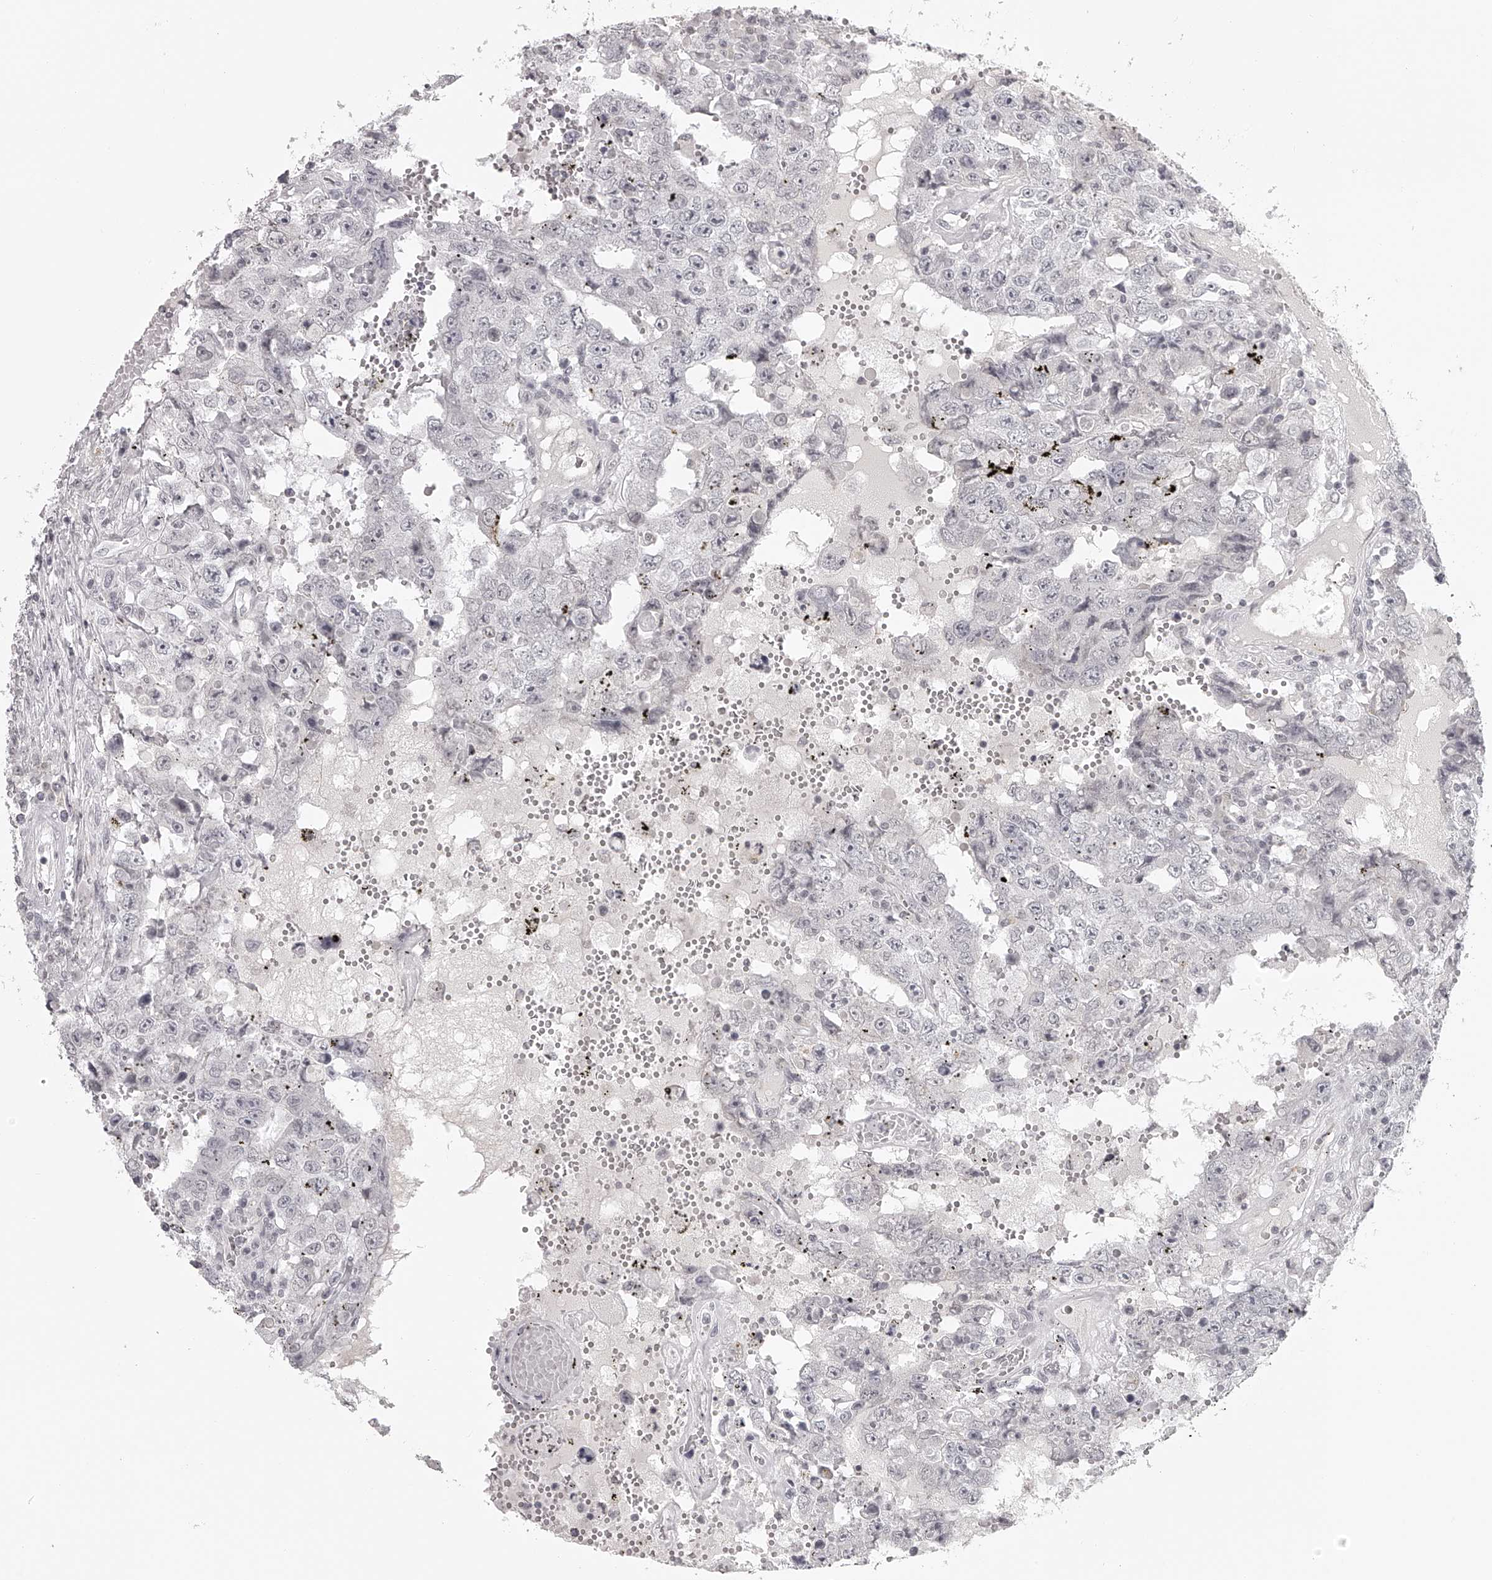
{"staining": {"intensity": "negative", "quantity": "none", "location": "none"}, "tissue": "testis cancer", "cell_type": "Tumor cells", "image_type": "cancer", "snomed": [{"axis": "morphology", "description": "Carcinoma, Embryonal, NOS"}, {"axis": "topography", "description": "Testis"}], "caption": "High power microscopy photomicrograph of an immunohistochemistry histopathology image of embryonal carcinoma (testis), revealing no significant expression in tumor cells.", "gene": "RNF220", "patient": {"sex": "male", "age": 26}}